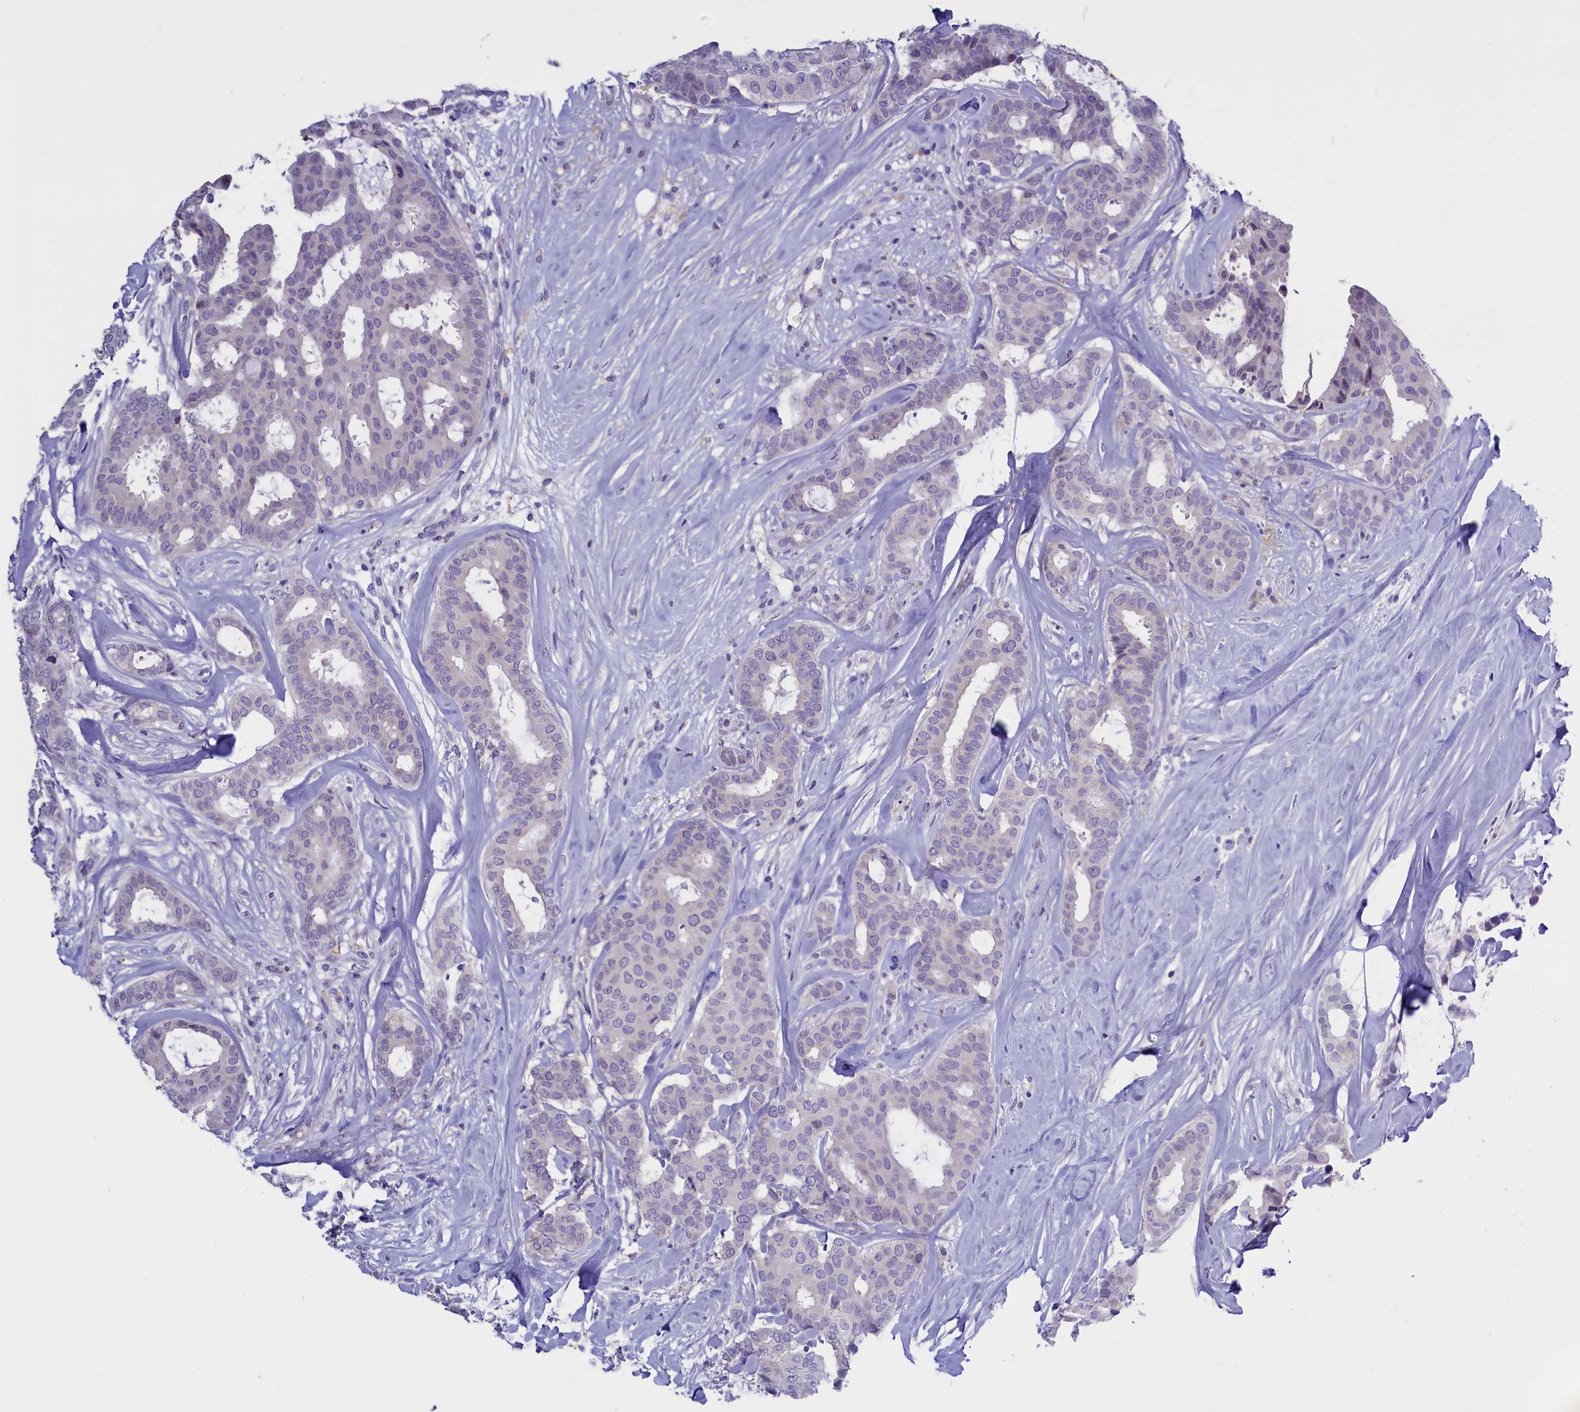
{"staining": {"intensity": "negative", "quantity": "none", "location": "none"}, "tissue": "breast cancer", "cell_type": "Tumor cells", "image_type": "cancer", "snomed": [{"axis": "morphology", "description": "Duct carcinoma"}, {"axis": "topography", "description": "Breast"}], "caption": "Immunohistochemical staining of breast cancer (infiltrating ductal carcinoma) shows no significant positivity in tumor cells.", "gene": "ENPP6", "patient": {"sex": "female", "age": 75}}